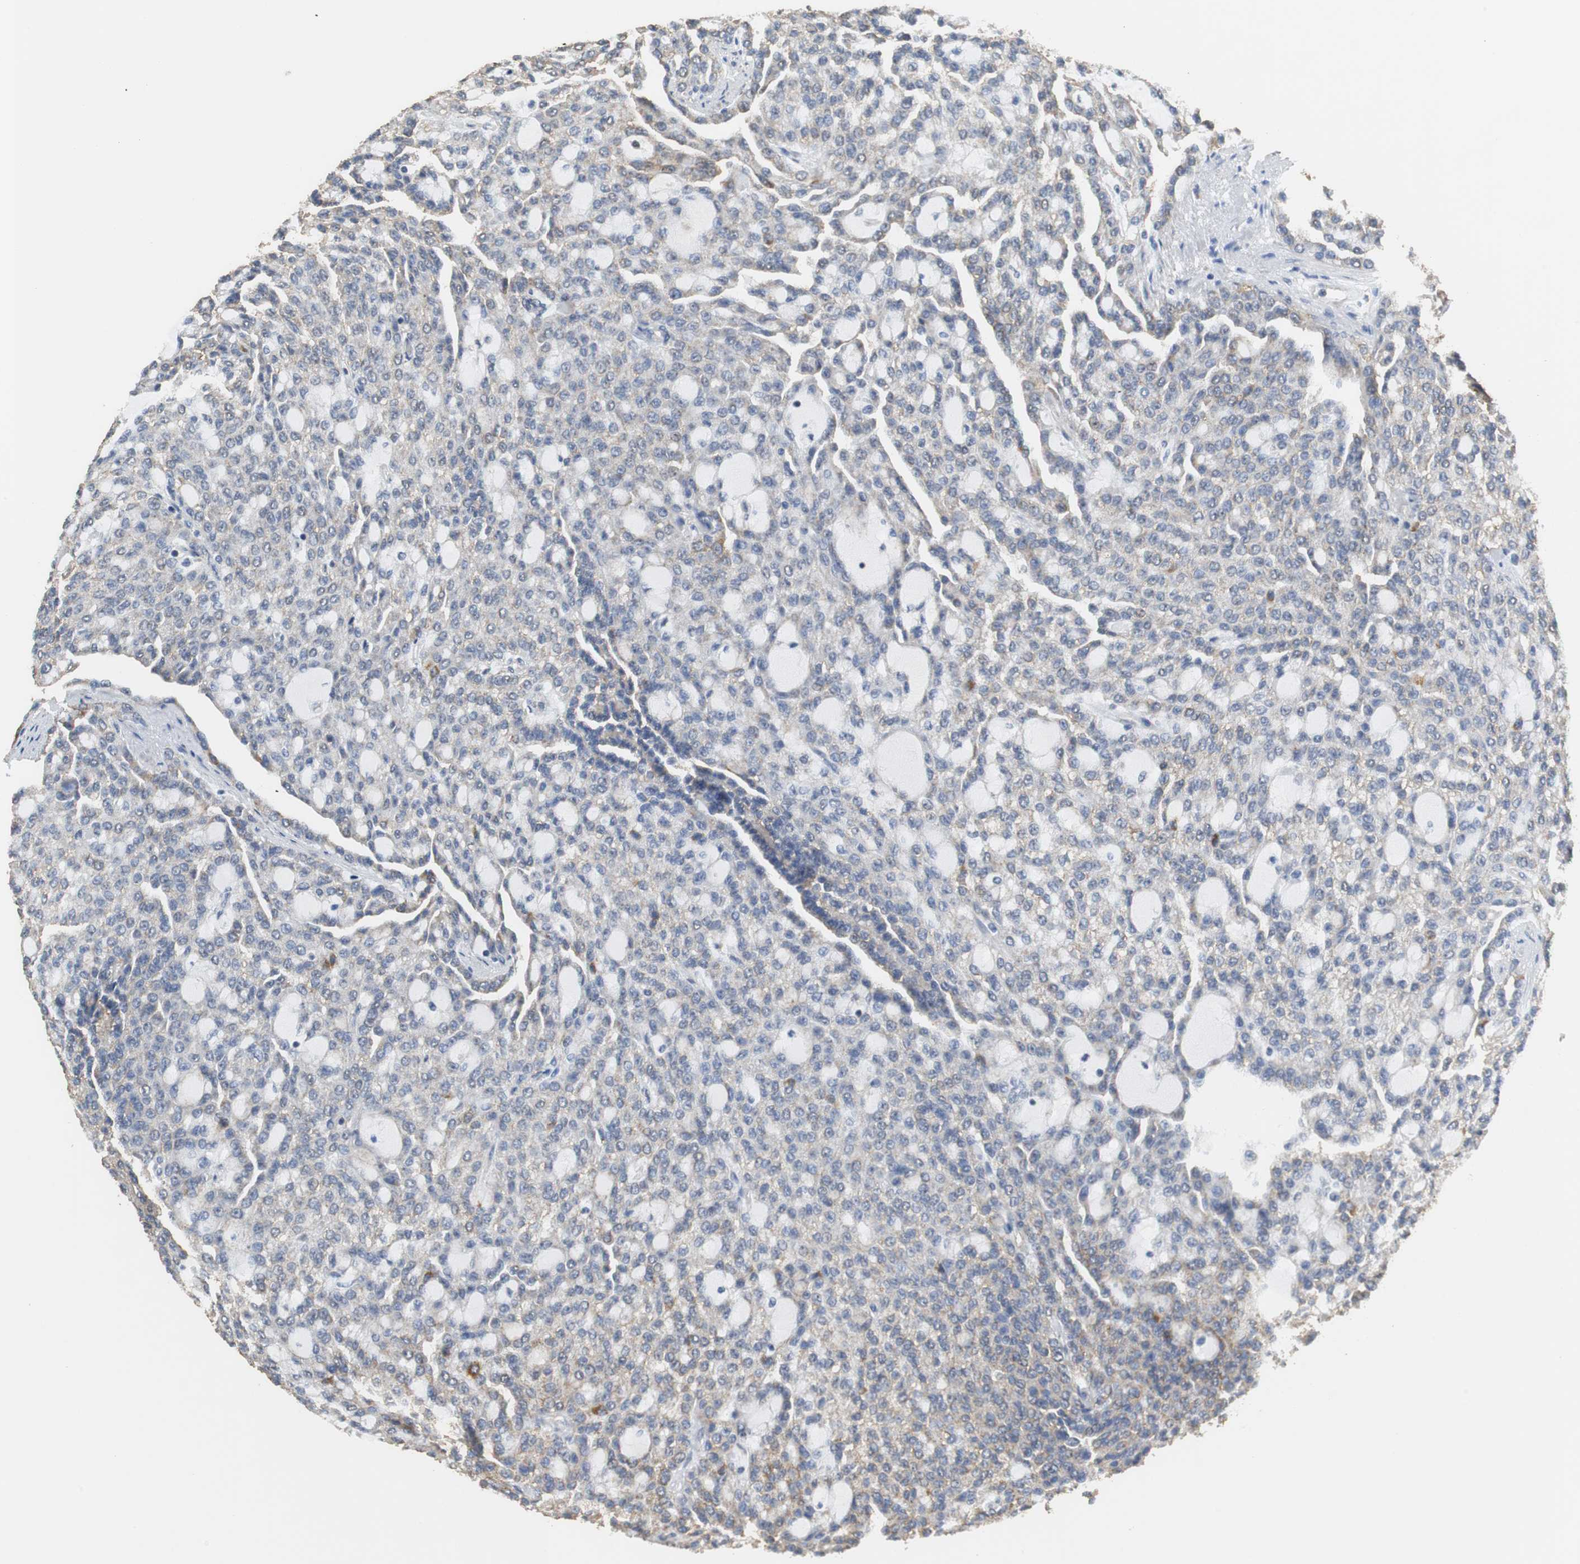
{"staining": {"intensity": "weak", "quantity": "<25%", "location": "cytoplasmic/membranous"}, "tissue": "renal cancer", "cell_type": "Tumor cells", "image_type": "cancer", "snomed": [{"axis": "morphology", "description": "Adenocarcinoma, NOS"}, {"axis": "topography", "description": "Kidney"}], "caption": "Adenocarcinoma (renal) was stained to show a protein in brown. There is no significant positivity in tumor cells.", "gene": "NNT", "patient": {"sex": "male", "age": 63}}